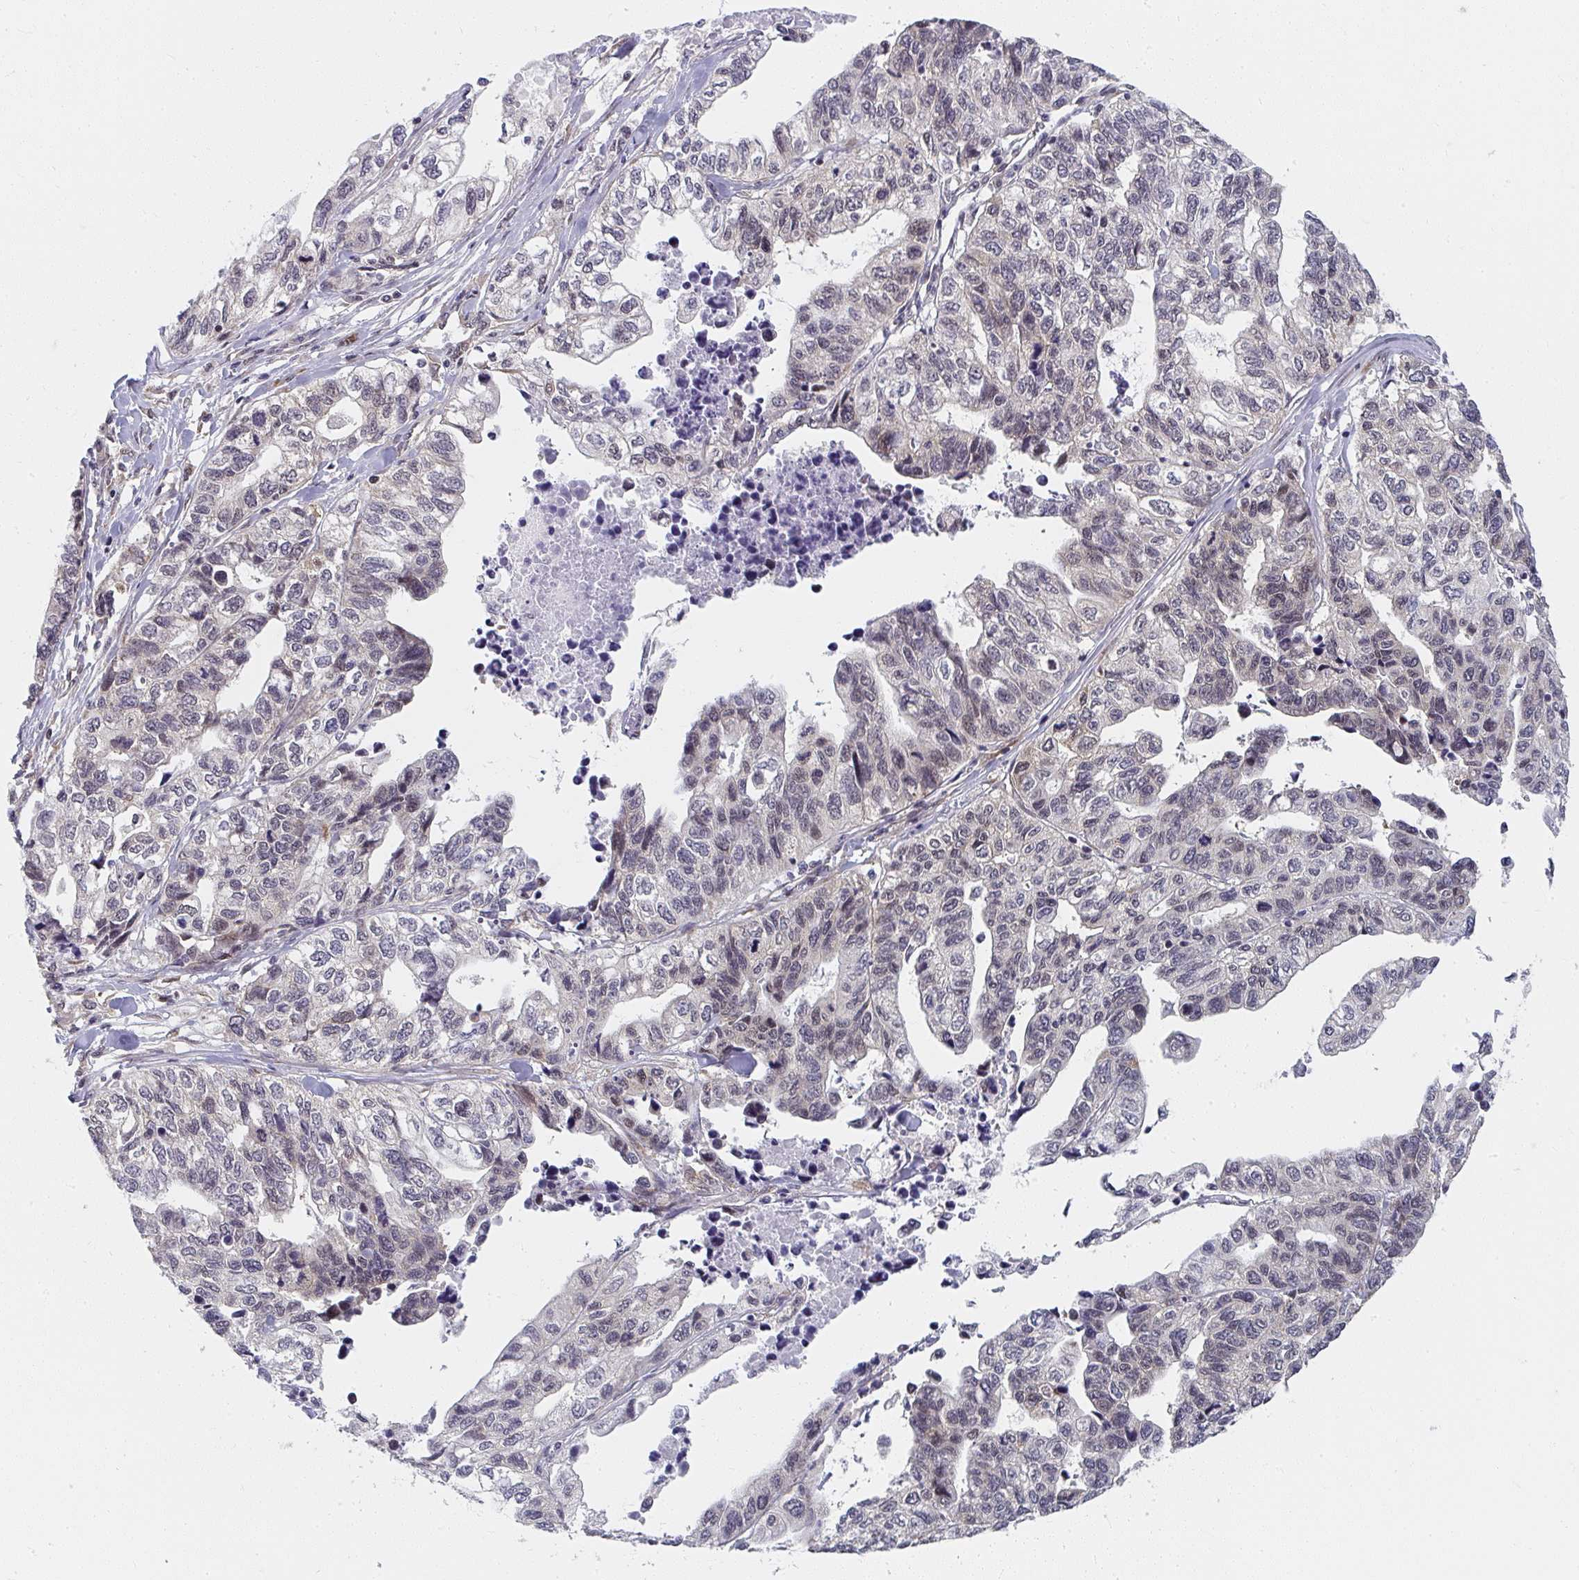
{"staining": {"intensity": "negative", "quantity": "none", "location": "none"}, "tissue": "stomach cancer", "cell_type": "Tumor cells", "image_type": "cancer", "snomed": [{"axis": "morphology", "description": "Adenocarcinoma, NOS"}, {"axis": "topography", "description": "Stomach, upper"}], "caption": "Immunohistochemistry of stomach adenocarcinoma reveals no positivity in tumor cells. Brightfield microscopy of IHC stained with DAB (brown) and hematoxylin (blue), captured at high magnification.", "gene": "SYNCRIP", "patient": {"sex": "female", "age": 67}}